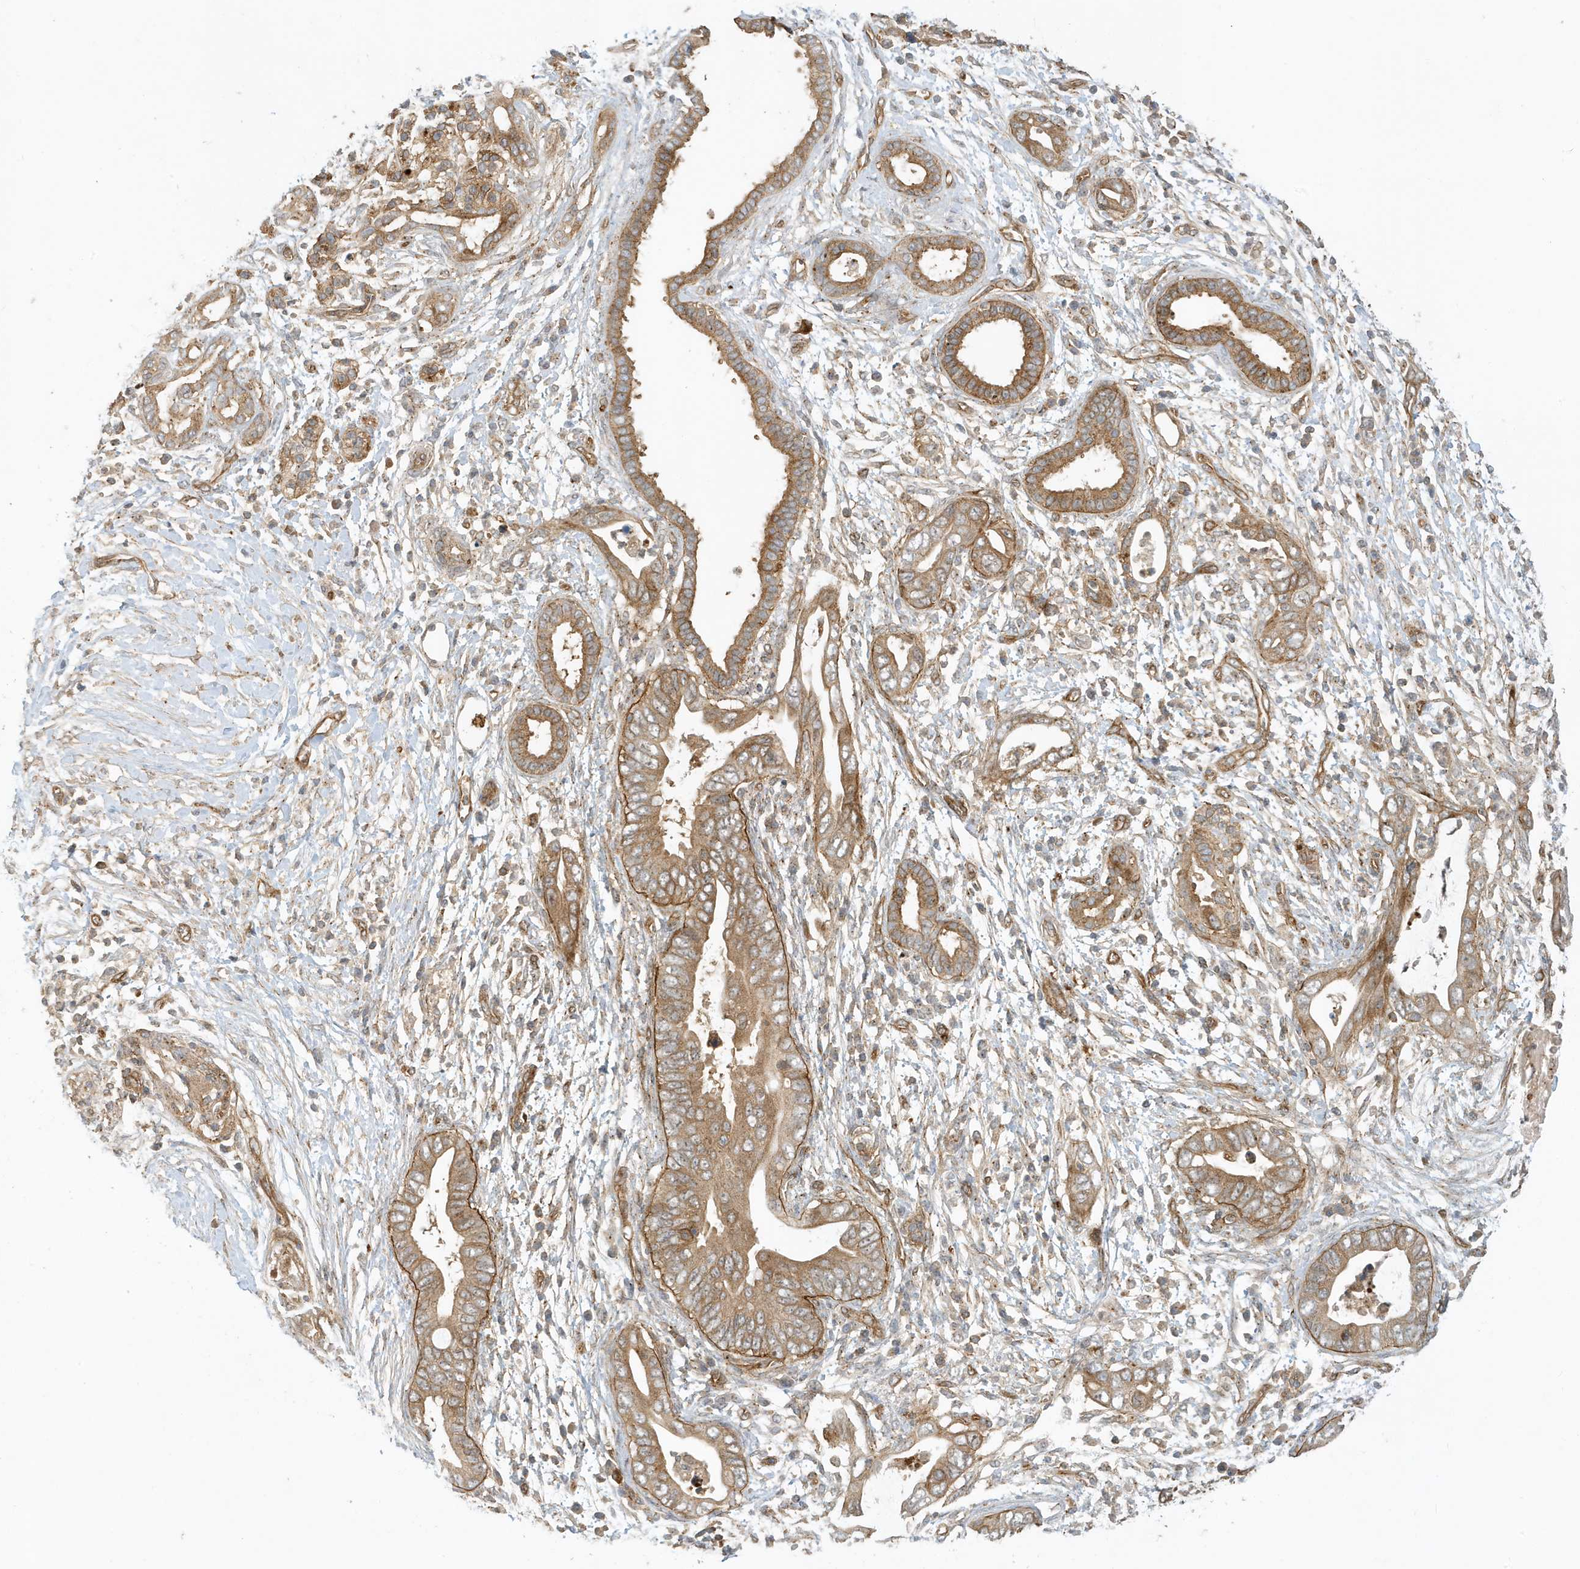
{"staining": {"intensity": "moderate", "quantity": ">75%", "location": "cytoplasmic/membranous"}, "tissue": "pancreatic cancer", "cell_type": "Tumor cells", "image_type": "cancer", "snomed": [{"axis": "morphology", "description": "Adenocarcinoma, NOS"}, {"axis": "topography", "description": "Pancreas"}], "caption": "The photomicrograph displays staining of adenocarcinoma (pancreatic), revealing moderate cytoplasmic/membranous protein positivity (brown color) within tumor cells.", "gene": "FYCO1", "patient": {"sex": "male", "age": 75}}